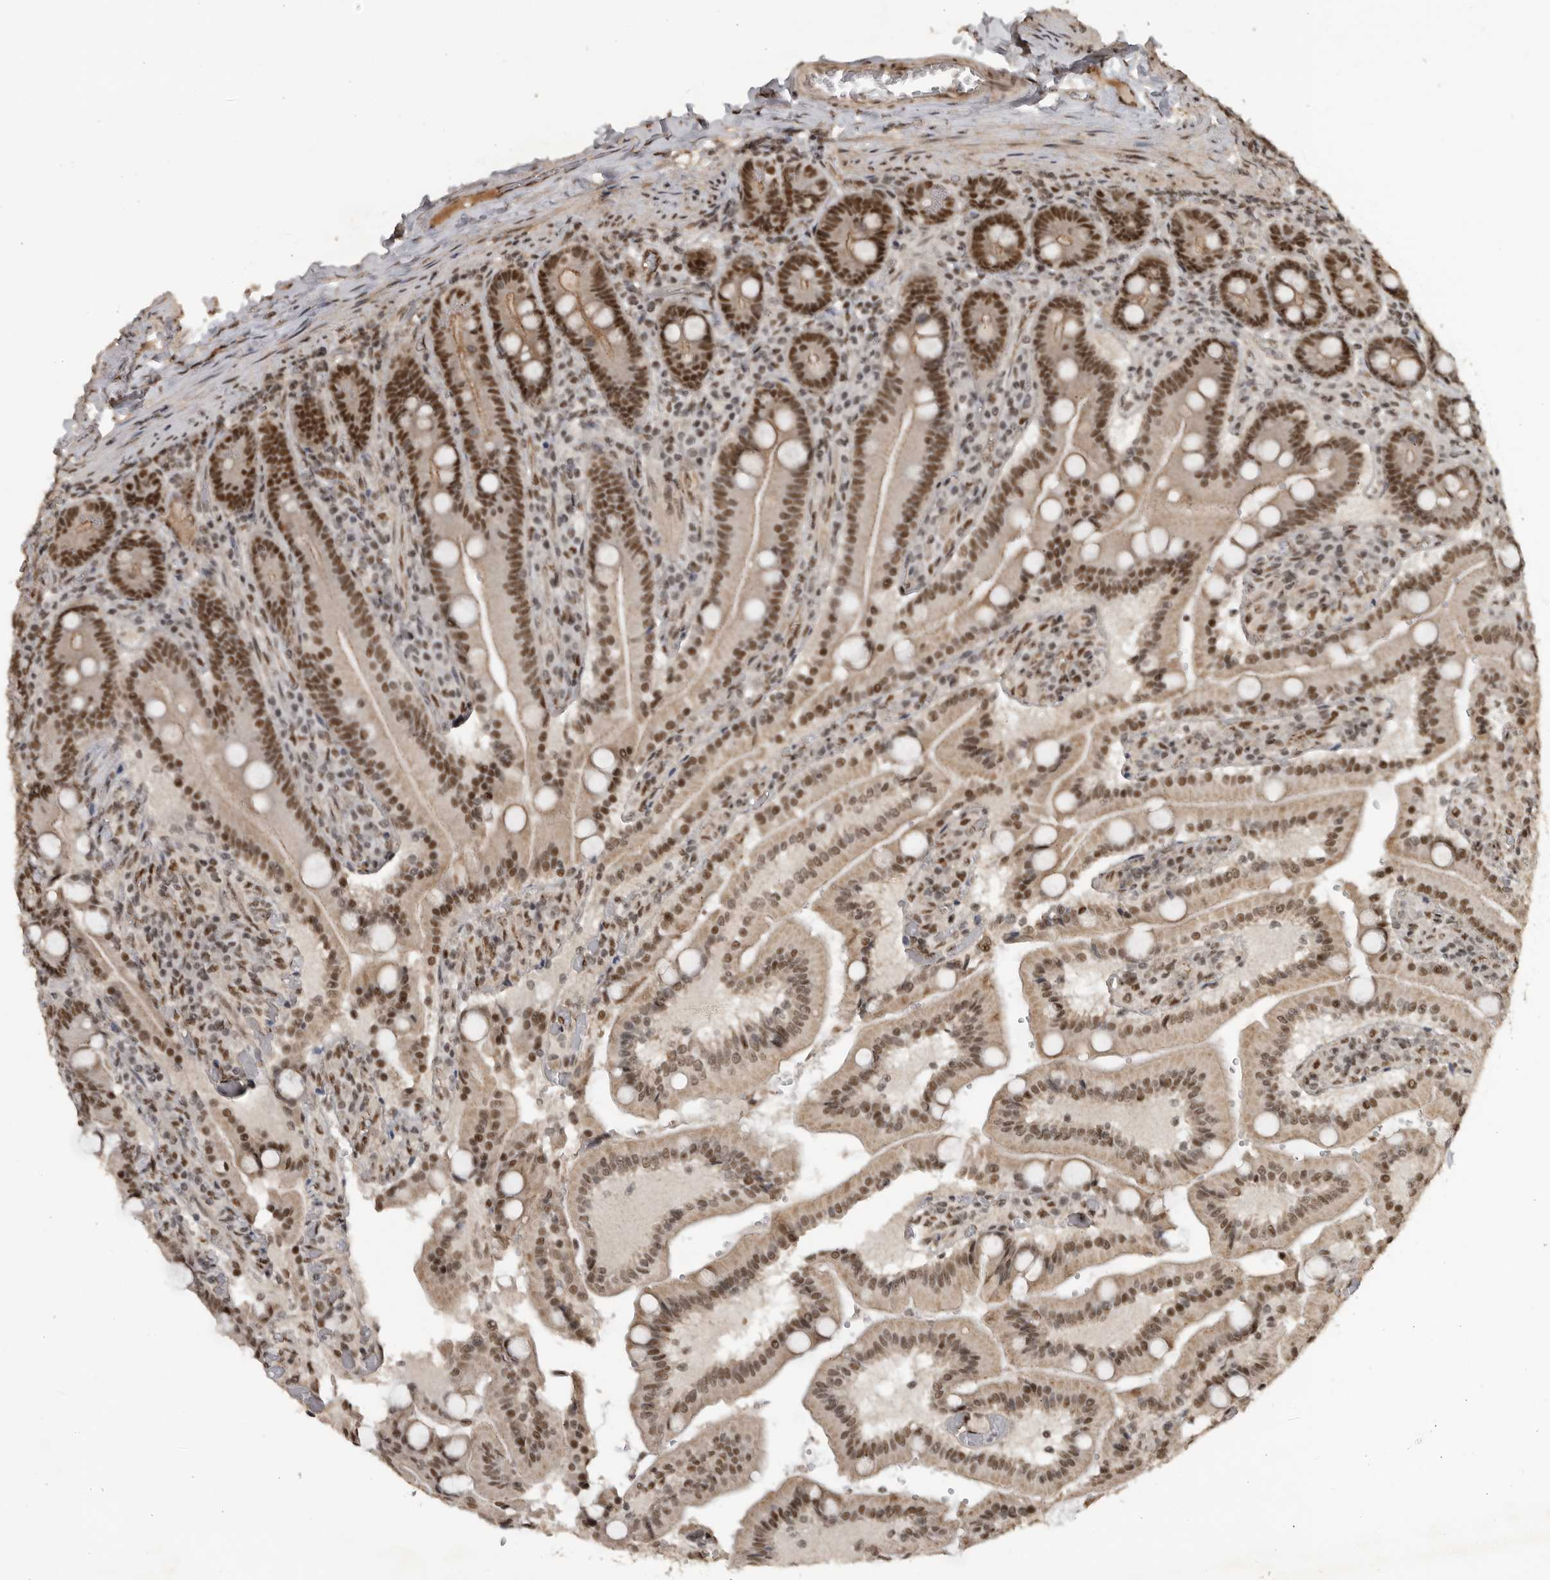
{"staining": {"intensity": "strong", "quantity": ">75%", "location": "cytoplasmic/membranous,nuclear"}, "tissue": "duodenum", "cell_type": "Glandular cells", "image_type": "normal", "snomed": [{"axis": "morphology", "description": "Normal tissue, NOS"}, {"axis": "topography", "description": "Duodenum"}], "caption": "Immunohistochemistry (IHC) of normal human duodenum displays high levels of strong cytoplasmic/membranous,nuclear expression in about >75% of glandular cells. The staining was performed using DAB, with brown indicating positive protein expression. Nuclei are stained blue with hematoxylin.", "gene": "CBLL1", "patient": {"sex": "female", "age": 62}}